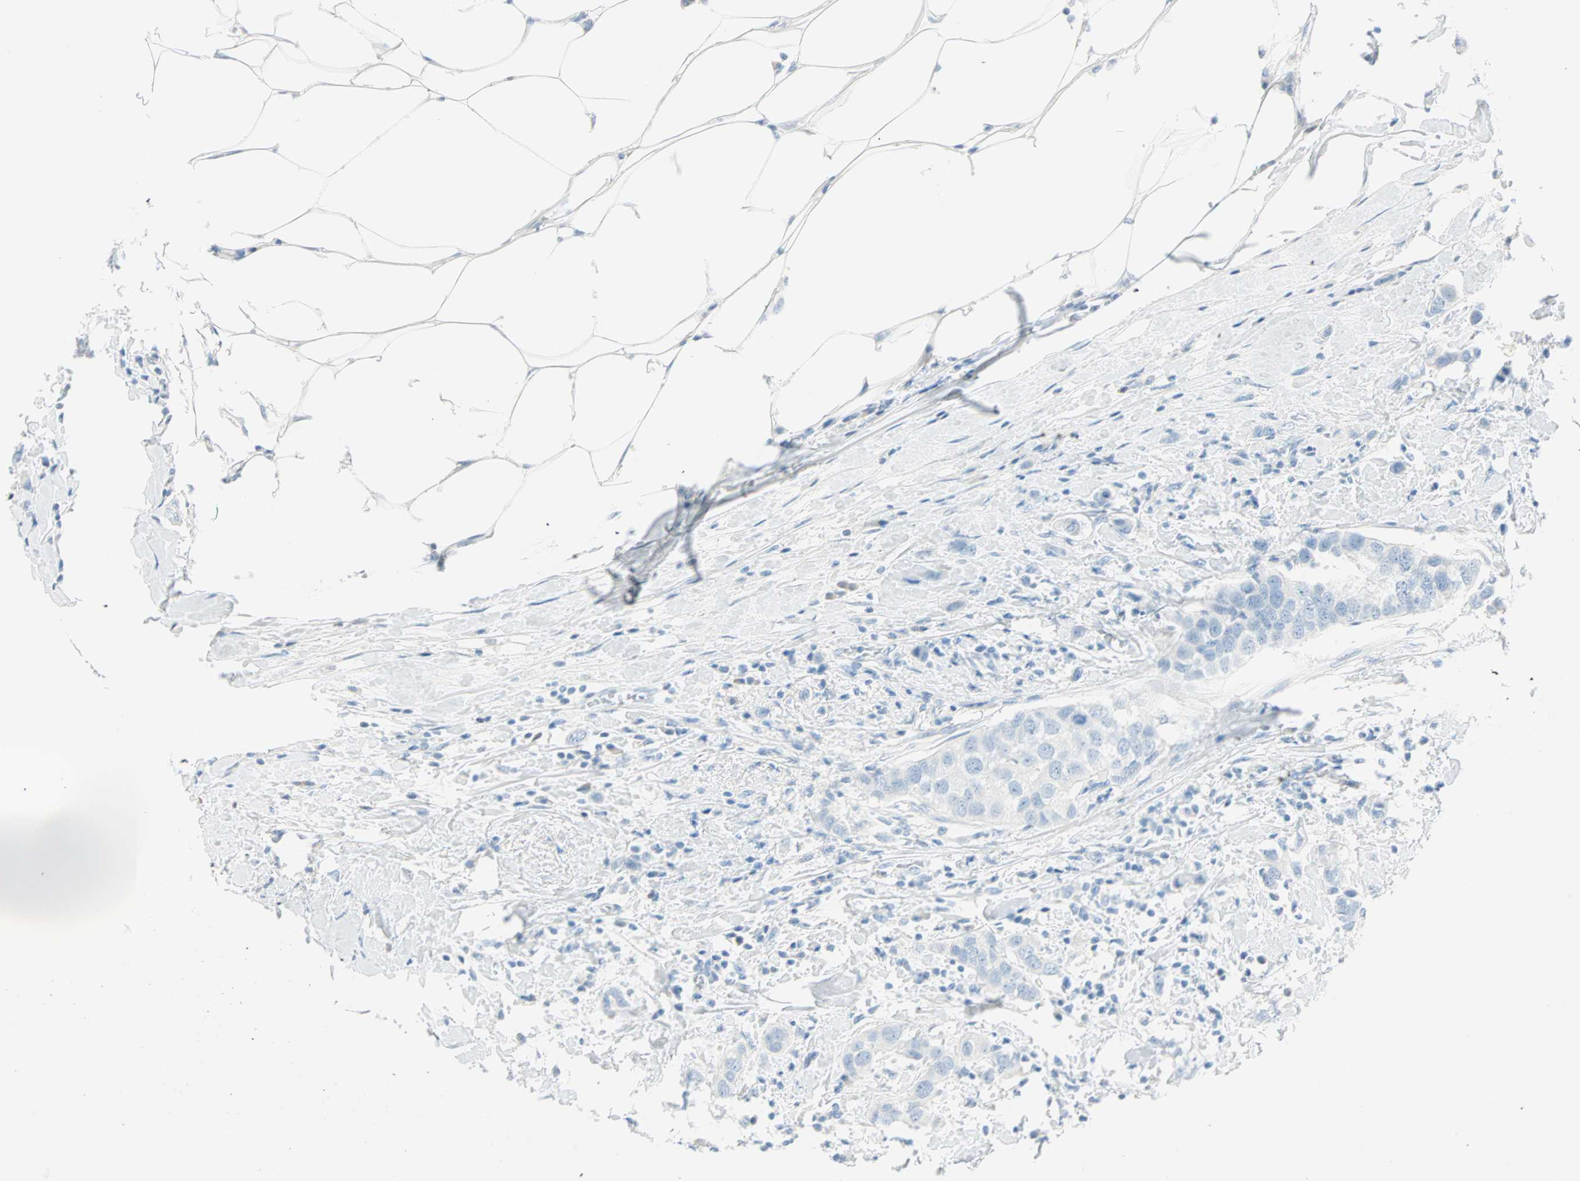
{"staining": {"intensity": "negative", "quantity": "none", "location": "none"}, "tissue": "breast cancer", "cell_type": "Tumor cells", "image_type": "cancer", "snomed": [{"axis": "morphology", "description": "Duct carcinoma"}, {"axis": "topography", "description": "Breast"}], "caption": "This is an immunohistochemistry (IHC) image of breast cancer. There is no positivity in tumor cells.", "gene": "NES", "patient": {"sex": "female", "age": 50}}